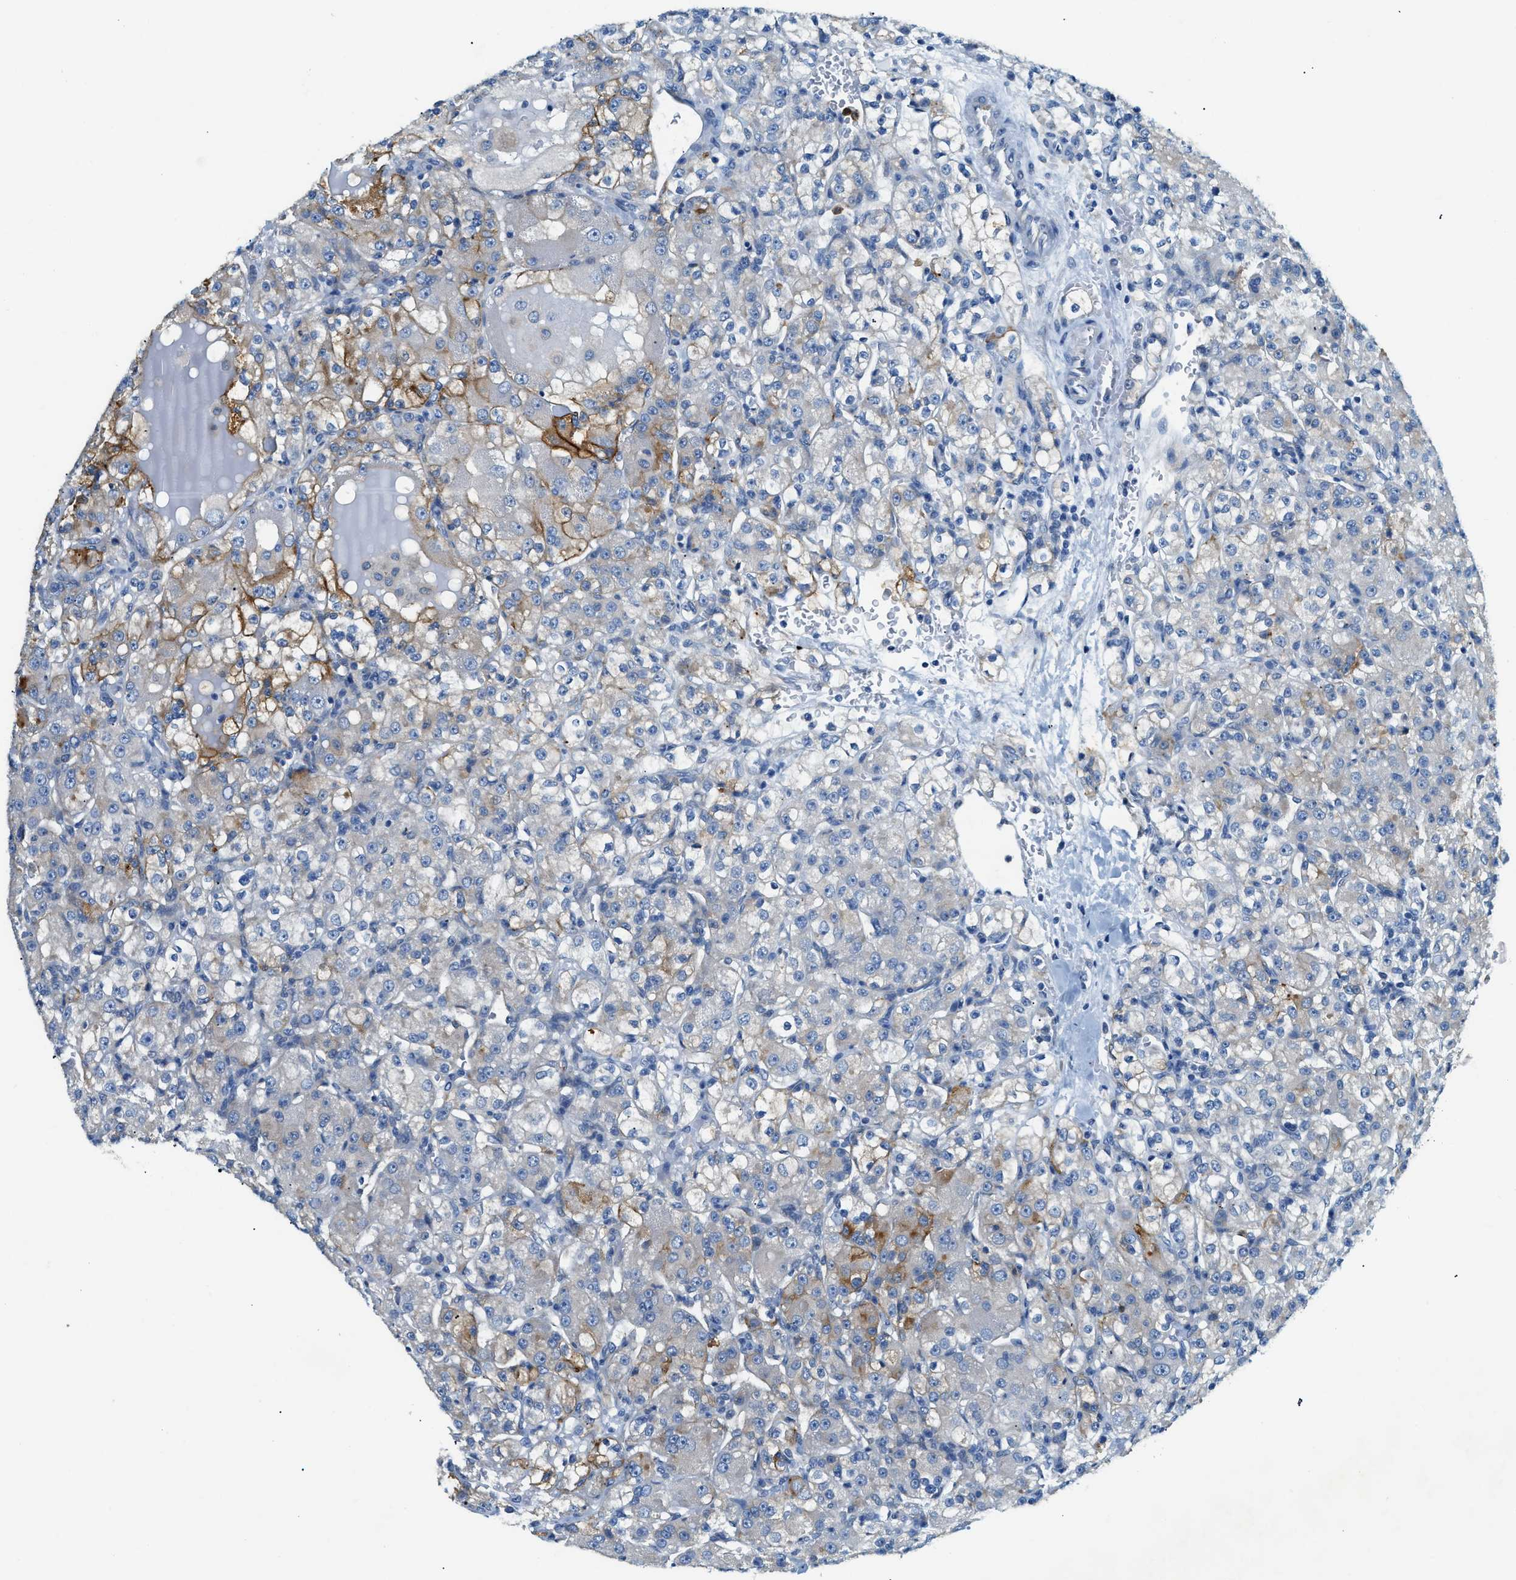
{"staining": {"intensity": "moderate", "quantity": "25%-75%", "location": "cytoplasmic/membranous"}, "tissue": "renal cancer", "cell_type": "Tumor cells", "image_type": "cancer", "snomed": [{"axis": "morphology", "description": "Normal tissue, NOS"}, {"axis": "morphology", "description": "Adenocarcinoma, NOS"}, {"axis": "topography", "description": "Kidney"}], "caption": "Renal cancer (adenocarcinoma) tissue shows moderate cytoplasmic/membranous expression in about 25%-75% of tumor cells, visualized by immunohistochemistry.", "gene": "ZDHHC13", "patient": {"sex": "male", "age": 61}}